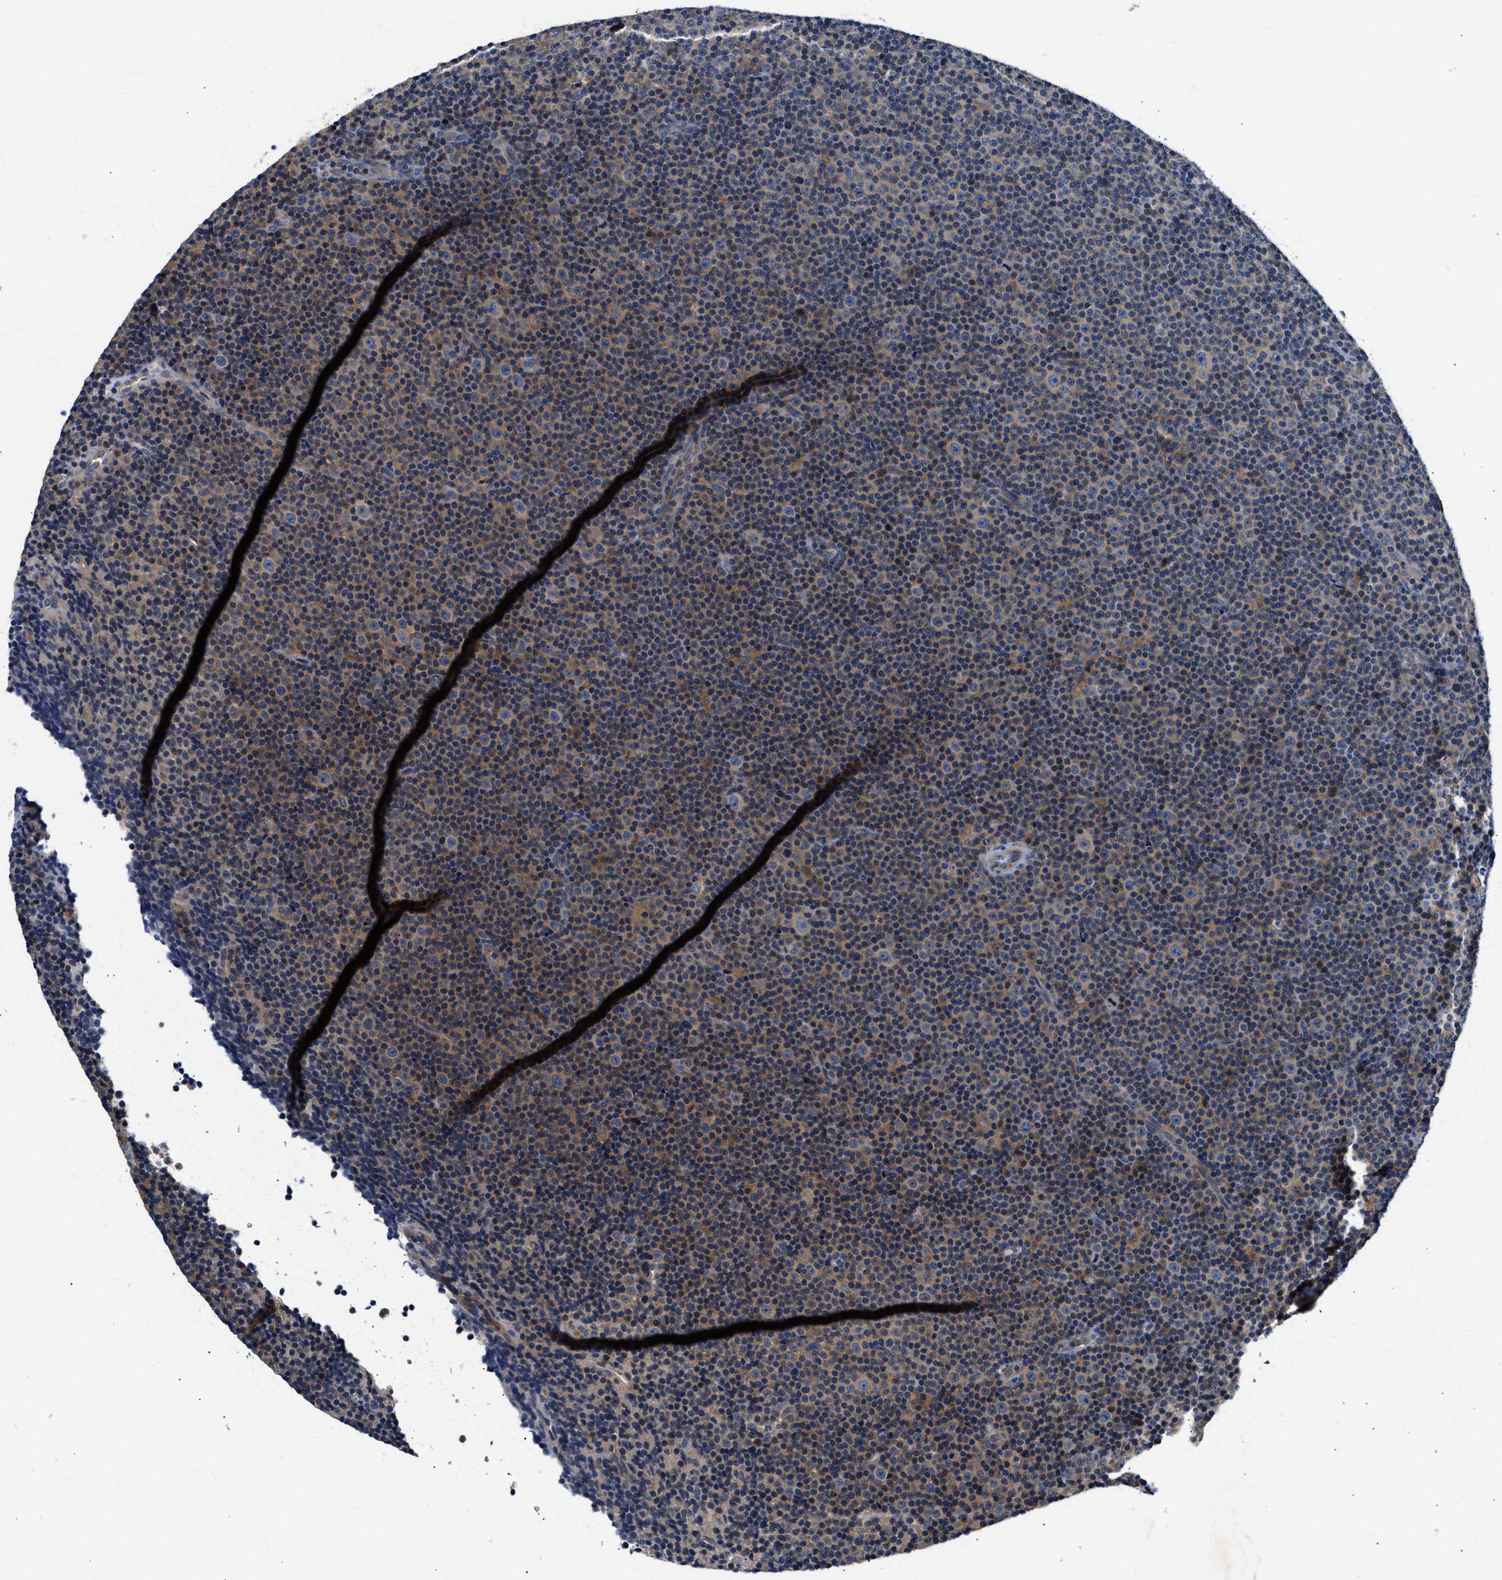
{"staining": {"intensity": "weak", "quantity": "25%-75%", "location": "cytoplasmic/membranous"}, "tissue": "lymphoma", "cell_type": "Tumor cells", "image_type": "cancer", "snomed": [{"axis": "morphology", "description": "Malignant lymphoma, non-Hodgkin's type, Low grade"}, {"axis": "topography", "description": "Lymph node"}], "caption": "Immunohistochemical staining of human lymphoma displays low levels of weak cytoplasmic/membranous protein expression in approximately 25%-75% of tumor cells. Nuclei are stained in blue.", "gene": "FAM185A", "patient": {"sex": "female", "age": 67}}